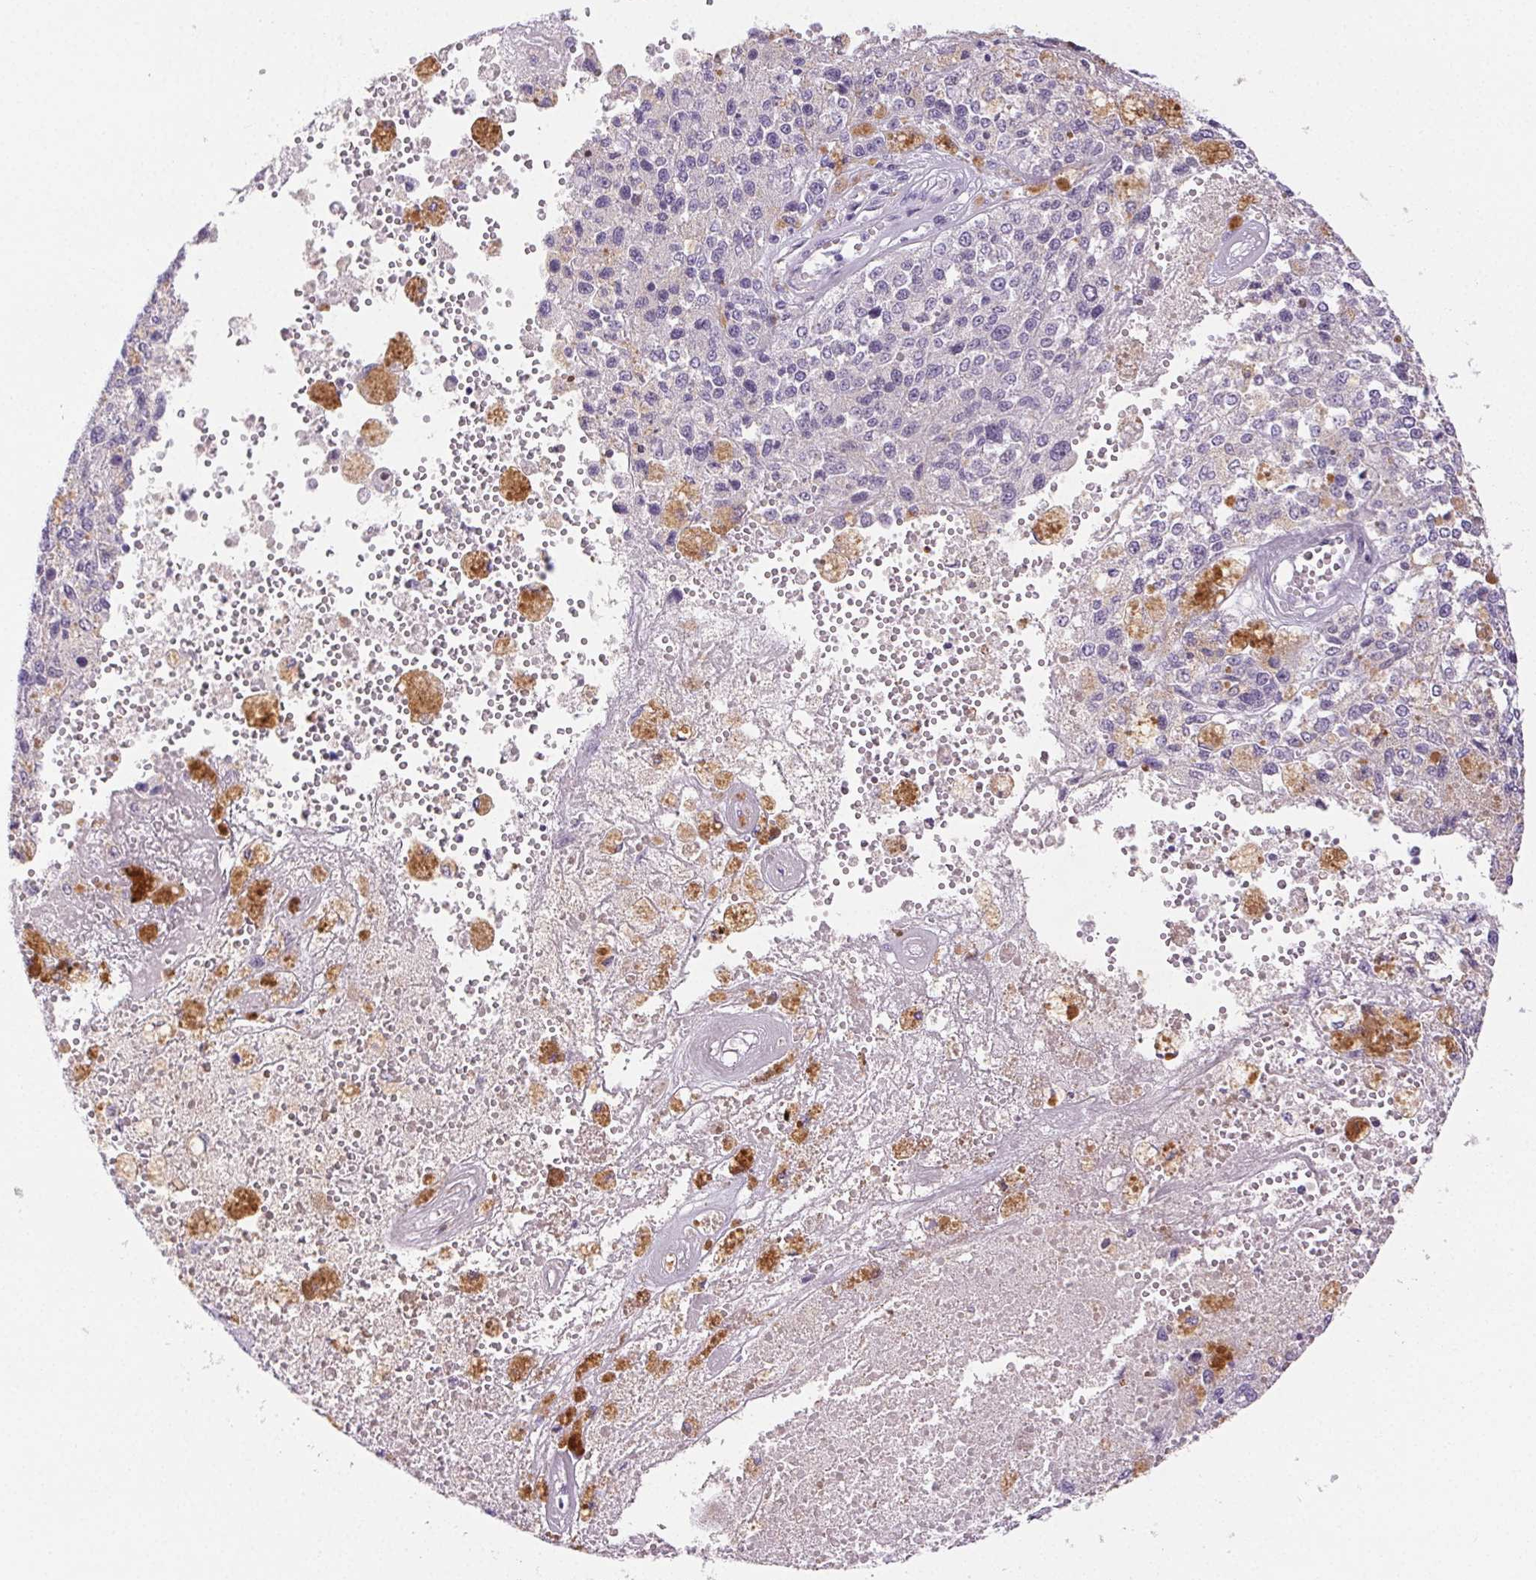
{"staining": {"intensity": "negative", "quantity": "none", "location": "none"}, "tissue": "melanoma", "cell_type": "Tumor cells", "image_type": "cancer", "snomed": [{"axis": "morphology", "description": "Malignant melanoma, Metastatic site"}, {"axis": "topography", "description": "Lymph node"}], "caption": "Human melanoma stained for a protein using immunohistochemistry (IHC) demonstrates no positivity in tumor cells.", "gene": "ST8SIA3", "patient": {"sex": "female", "age": 64}}